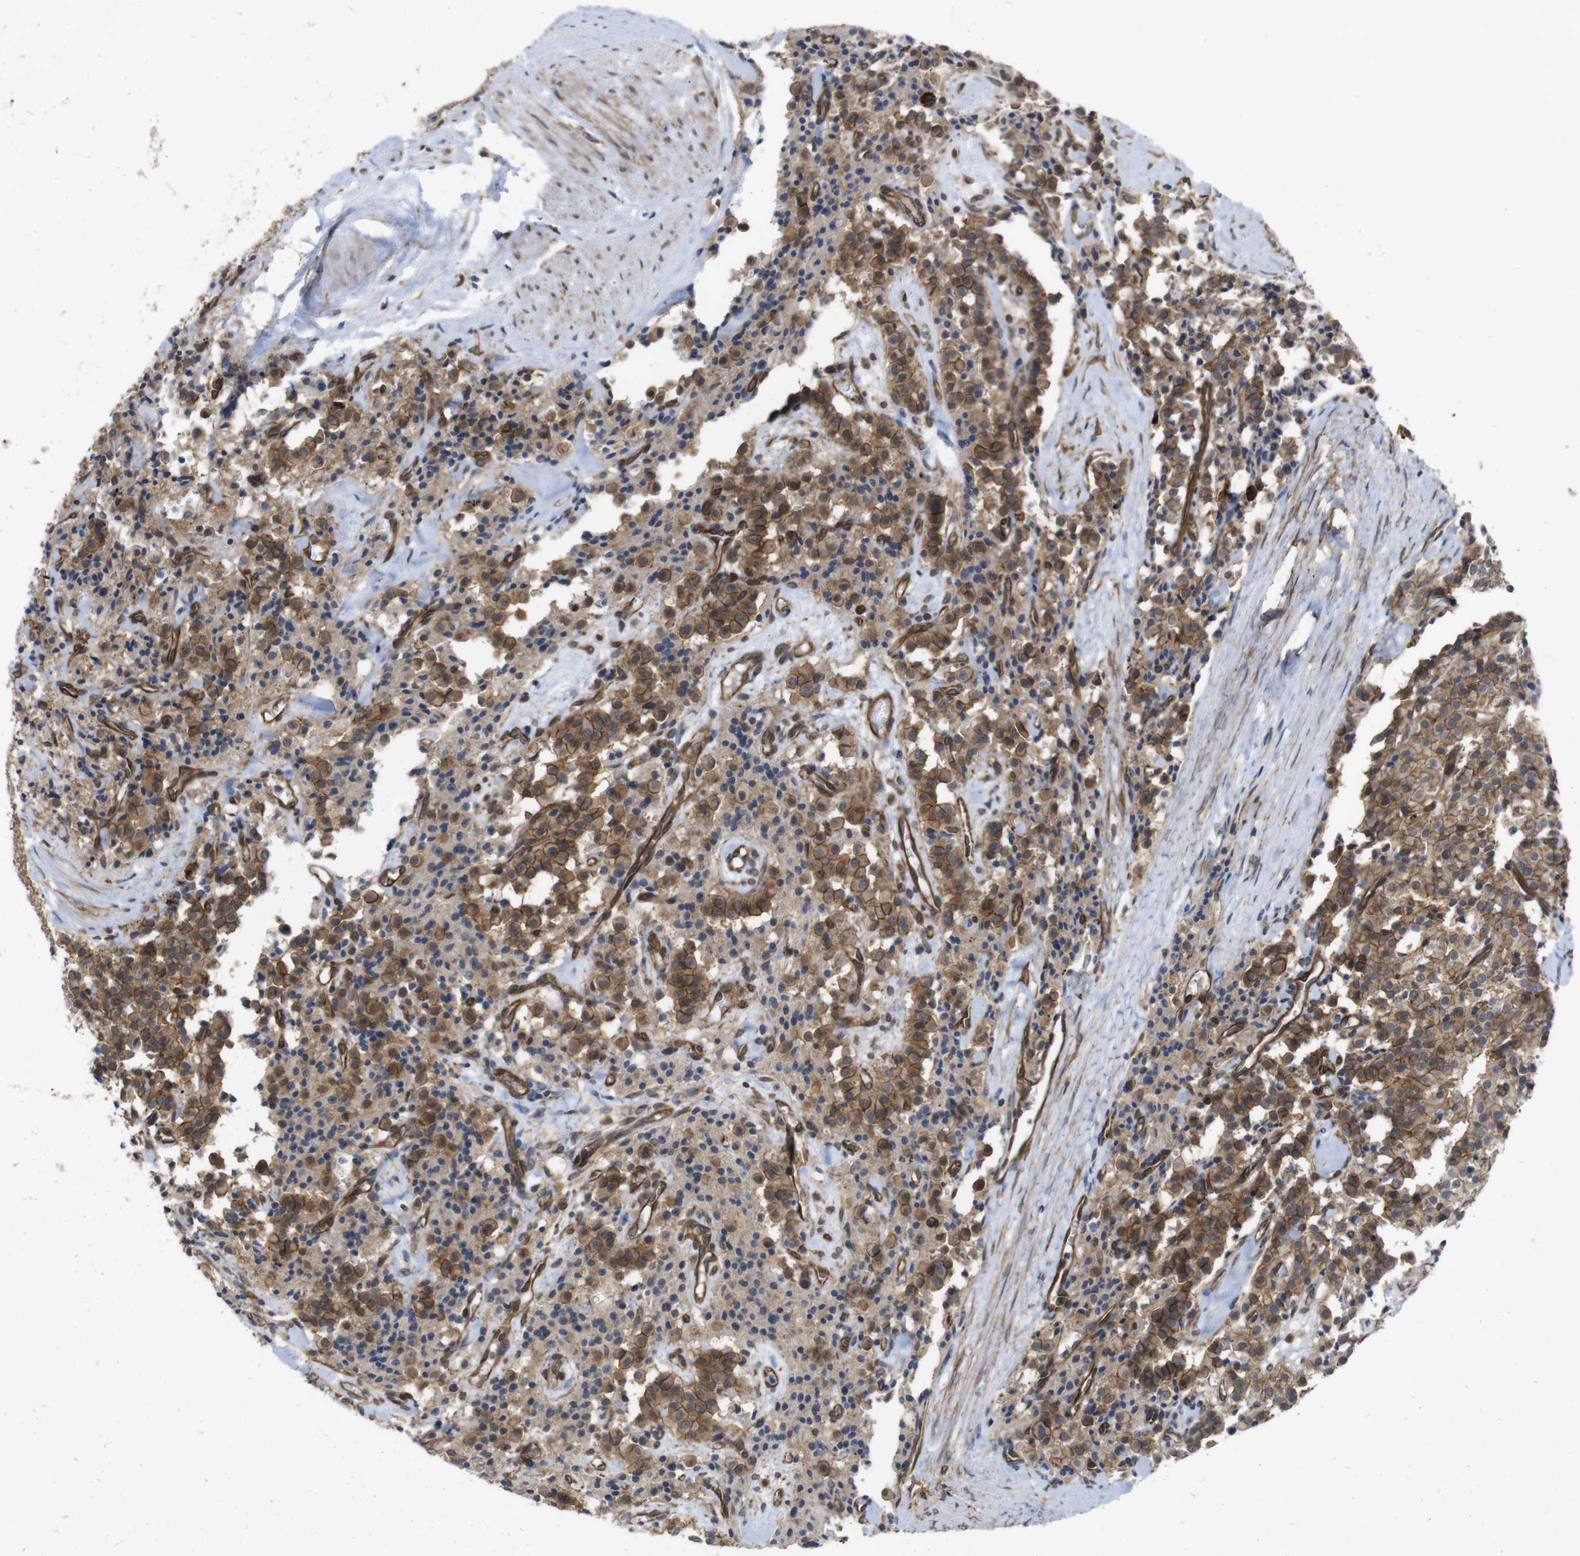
{"staining": {"intensity": "strong", "quantity": ">75%", "location": "cytoplasmic/membranous"}, "tissue": "carcinoid", "cell_type": "Tumor cells", "image_type": "cancer", "snomed": [{"axis": "morphology", "description": "Carcinoid, malignant, NOS"}, {"axis": "topography", "description": "Lung"}], "caption": "An immunohistochemistry (IHC) micrograph of neoplastic tissue is shown. Protein staining in brown highlights strong cytoplasmic/membranous positivity in carcinoid within tumor cells.", "gene": "ZDHHC5", "patient": {"sex": "male", "age": 30}}